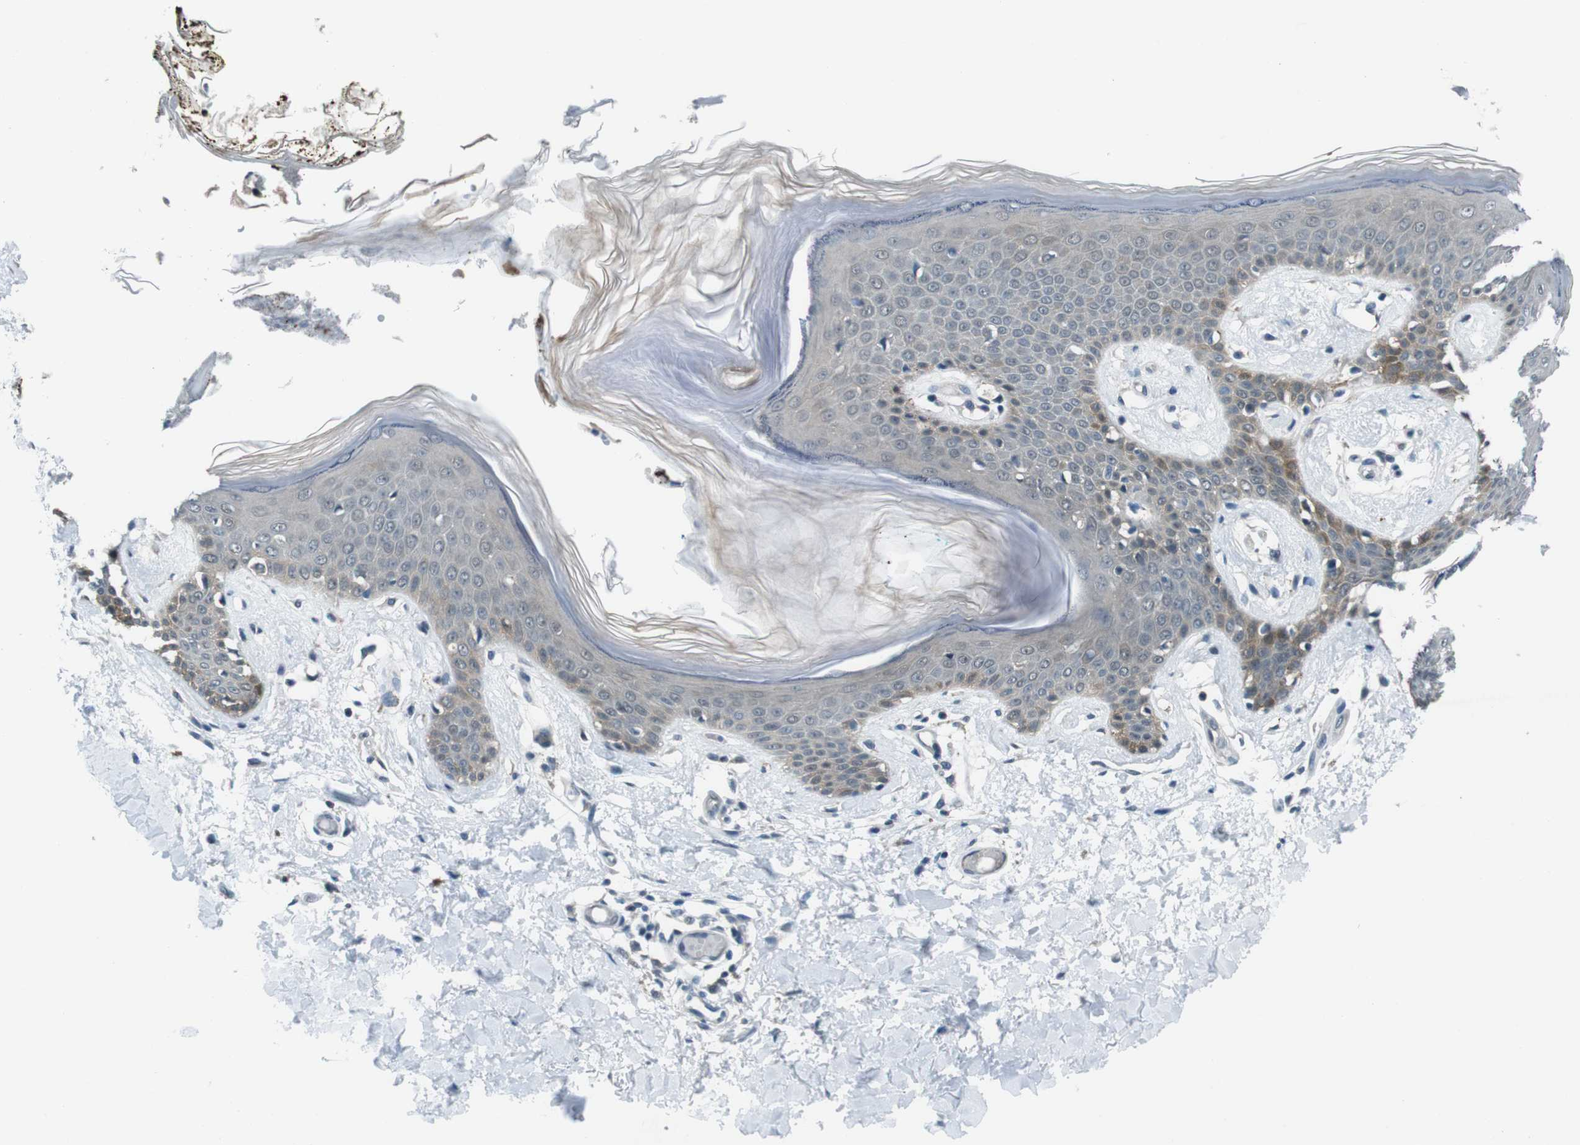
{"staining": {"intensity": "negative", "quantity": "none", "location": "none"}, "tissue": "skin", "cell_type": "Fibroblasts", "image_type": "normal", "snomed": [{"axis": "morphology", "description": "Normal tissue, NOS"}, {"axis": "topography", "description": "Skin"}], "caption": "Immunohistochemistry histopathology image of unremarkable skin: human skin stained with DAB (3,3'-diaminobenzidine) exhibits no significant protein staining in fibroblasts.", "gene": "LRP5", "patient": {"sex": "male", "age": 53}}